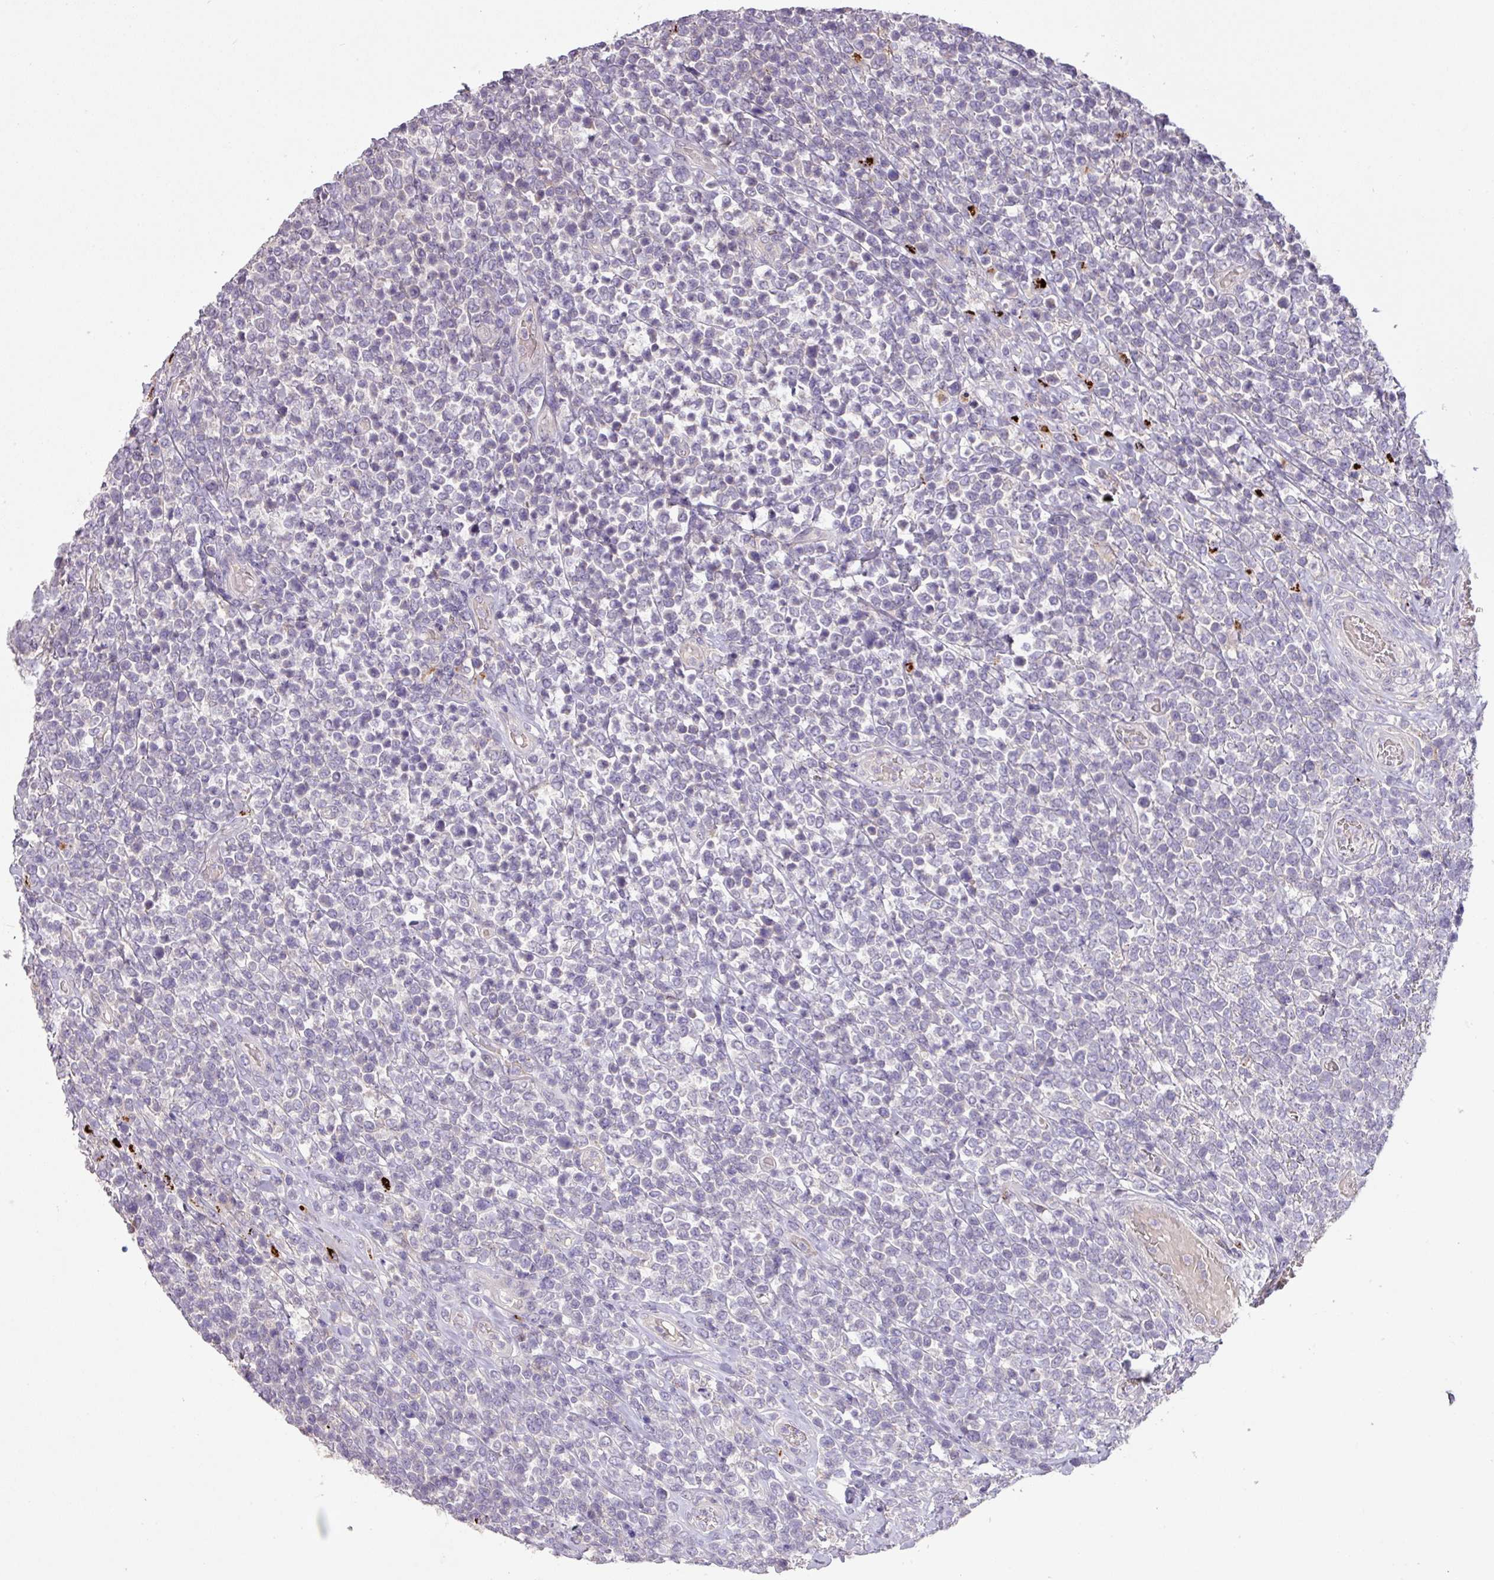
{"staining": {"intensity": "negative", "quantity": "none", "location": "none"}, "tissue": "lymphoma", "cell_type": "Tumor cells", "image_type": "cancer", "snomed": [{"axis": "morphology", "description": "Malignant lymphoma, non-Hodgkin's type, High grade"}, {"axis": "topography", "description": "Soft tissue"}], "caption": "Tumor cells show no significant positivity in malignant lymphoma, non-Hodgkin's type (high-grade). (DAB immunohistochemistry, high magnification).", "gene": "PRADC1", "patient": {"sex": "female", "age": 56}}